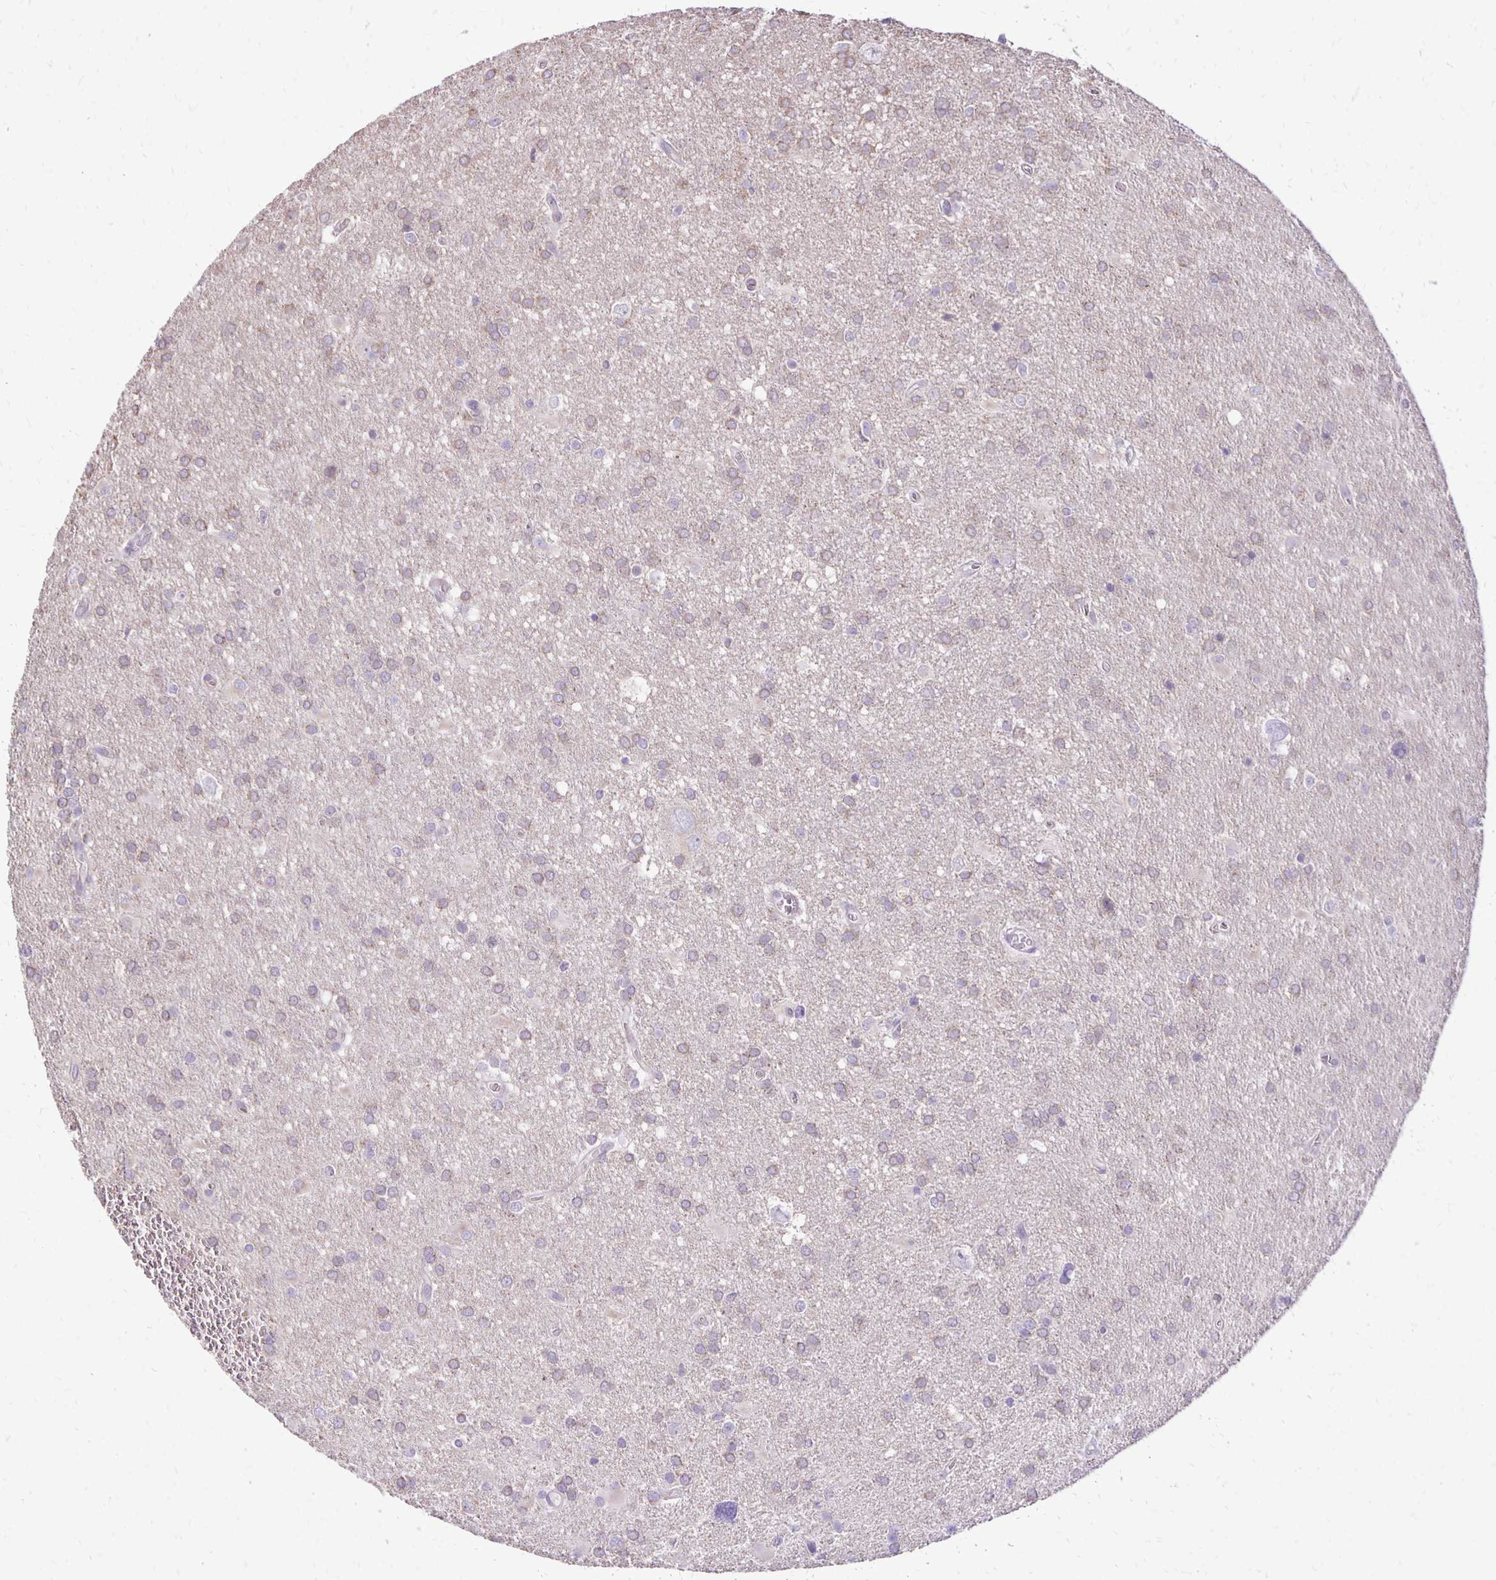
{"staining": {"intensity": "weak", "quantity": "25%-75%", "location": "cytoplasmic/membranous"}, "tissue": "glioma", "cell_type": "Tumor cells", "image_type": "cancer", "snomed": [{"axis": "morphology", "description": "Glioma, malignant, Low grade"}, {"axis": "topography", "description": "Brain"}], "caption": "The histopathology image displays a brown stain indicating the presence of a protein in the cytoplasmic/membranous of tumor cells in glioma.", "gene": "ANKRD45", "patient": {"sex": "male", "age": 66}}